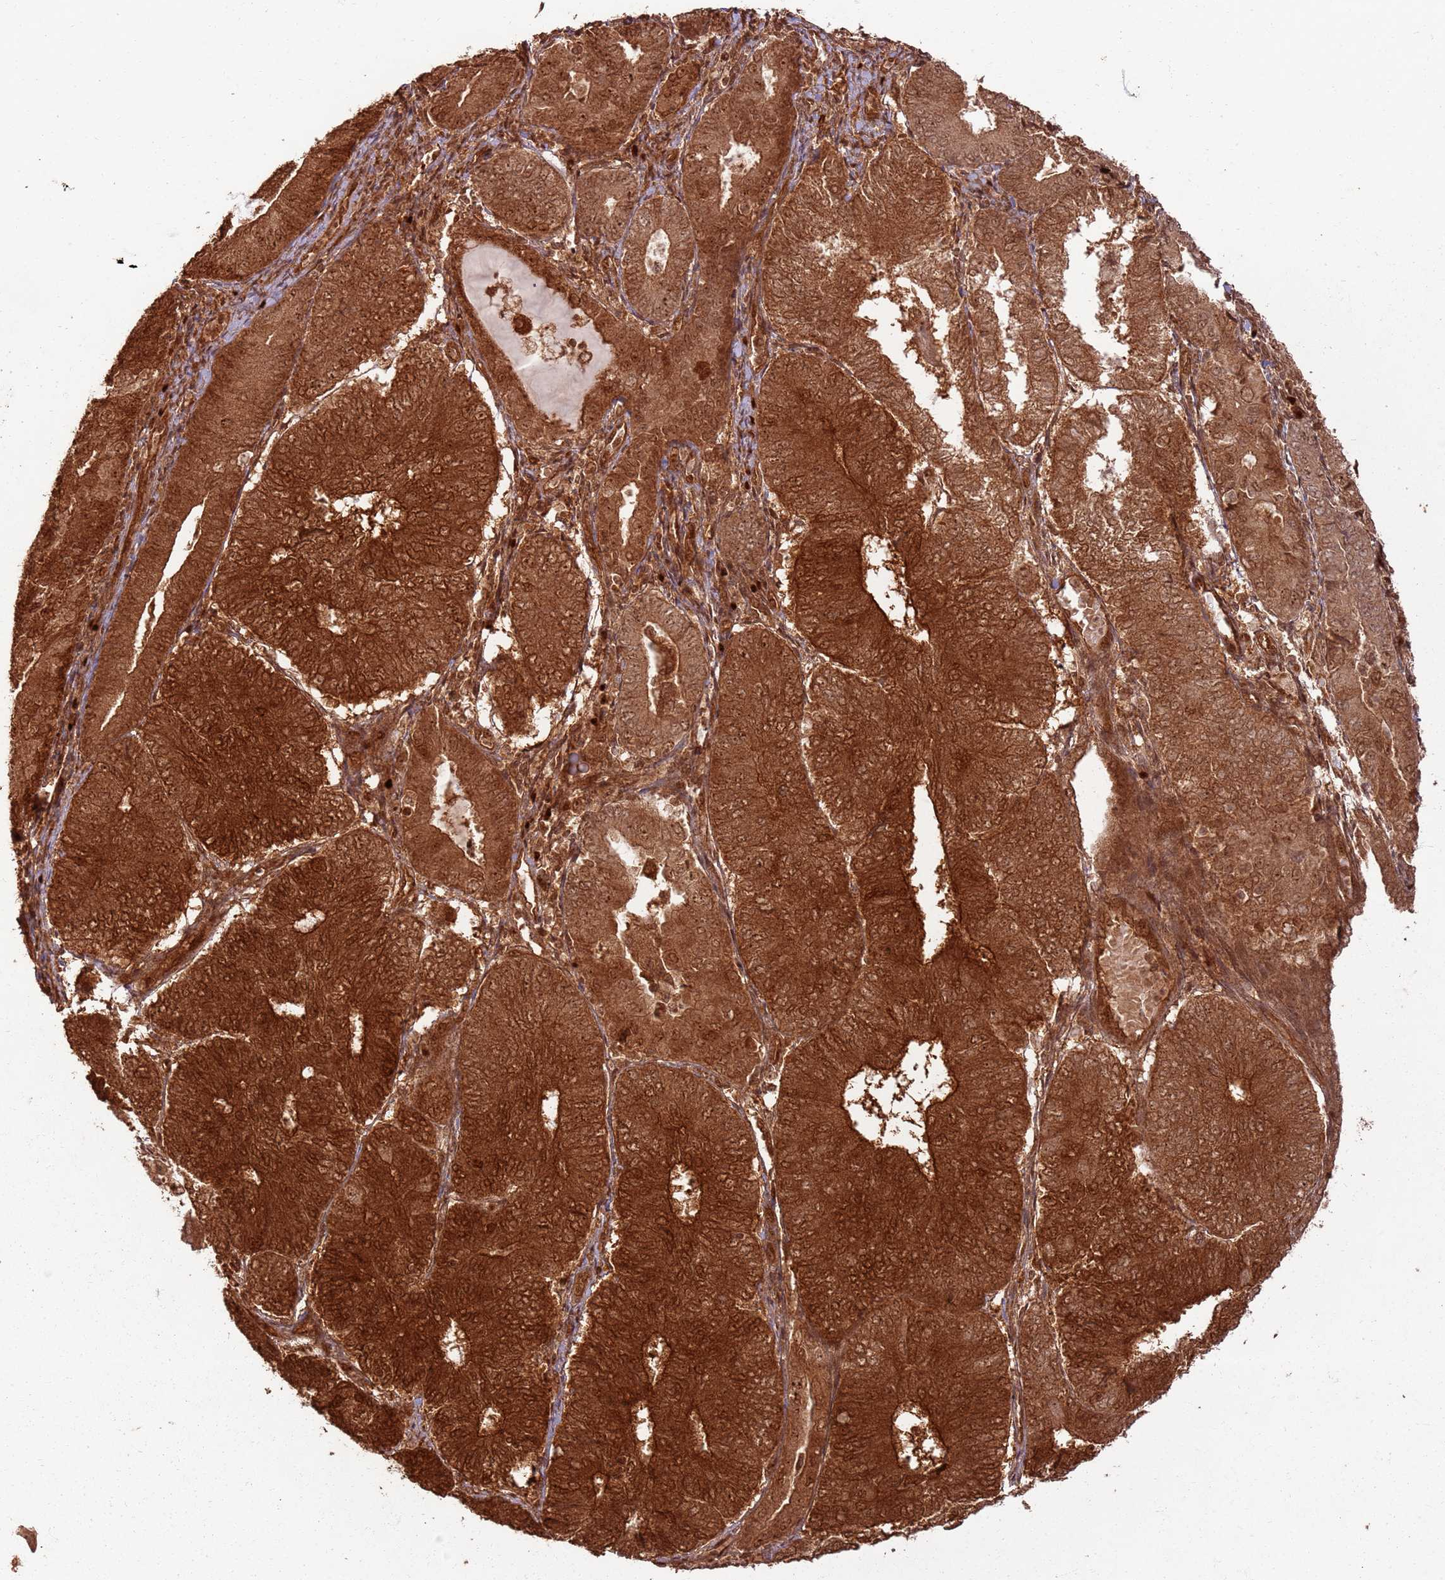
{"staining": {"intensity": "strong", "quantity": ">75%", "location": "cytoplasmic/membranous,nuclear"}, "tissue": "endometrial cancer", "cell_type": "Tumor cells", "image_type": "cancer", "snomed": [{"axis": "morphology", "description": "Adenocarcinoma, NOS"}, {"axis": "topography", "description": "Endometrium"}], "caption": "A histopathology image of human endometrial cancer (adenocarcinoma) stained for a protein shows strong cytoplasmic/membranous and nuclear brown staining in tumor cells. (DAB IHC with brightfield microscopy, high magnification).", "gene": "TBC1D13", "patient": {"sex": "female", "age": 81}}